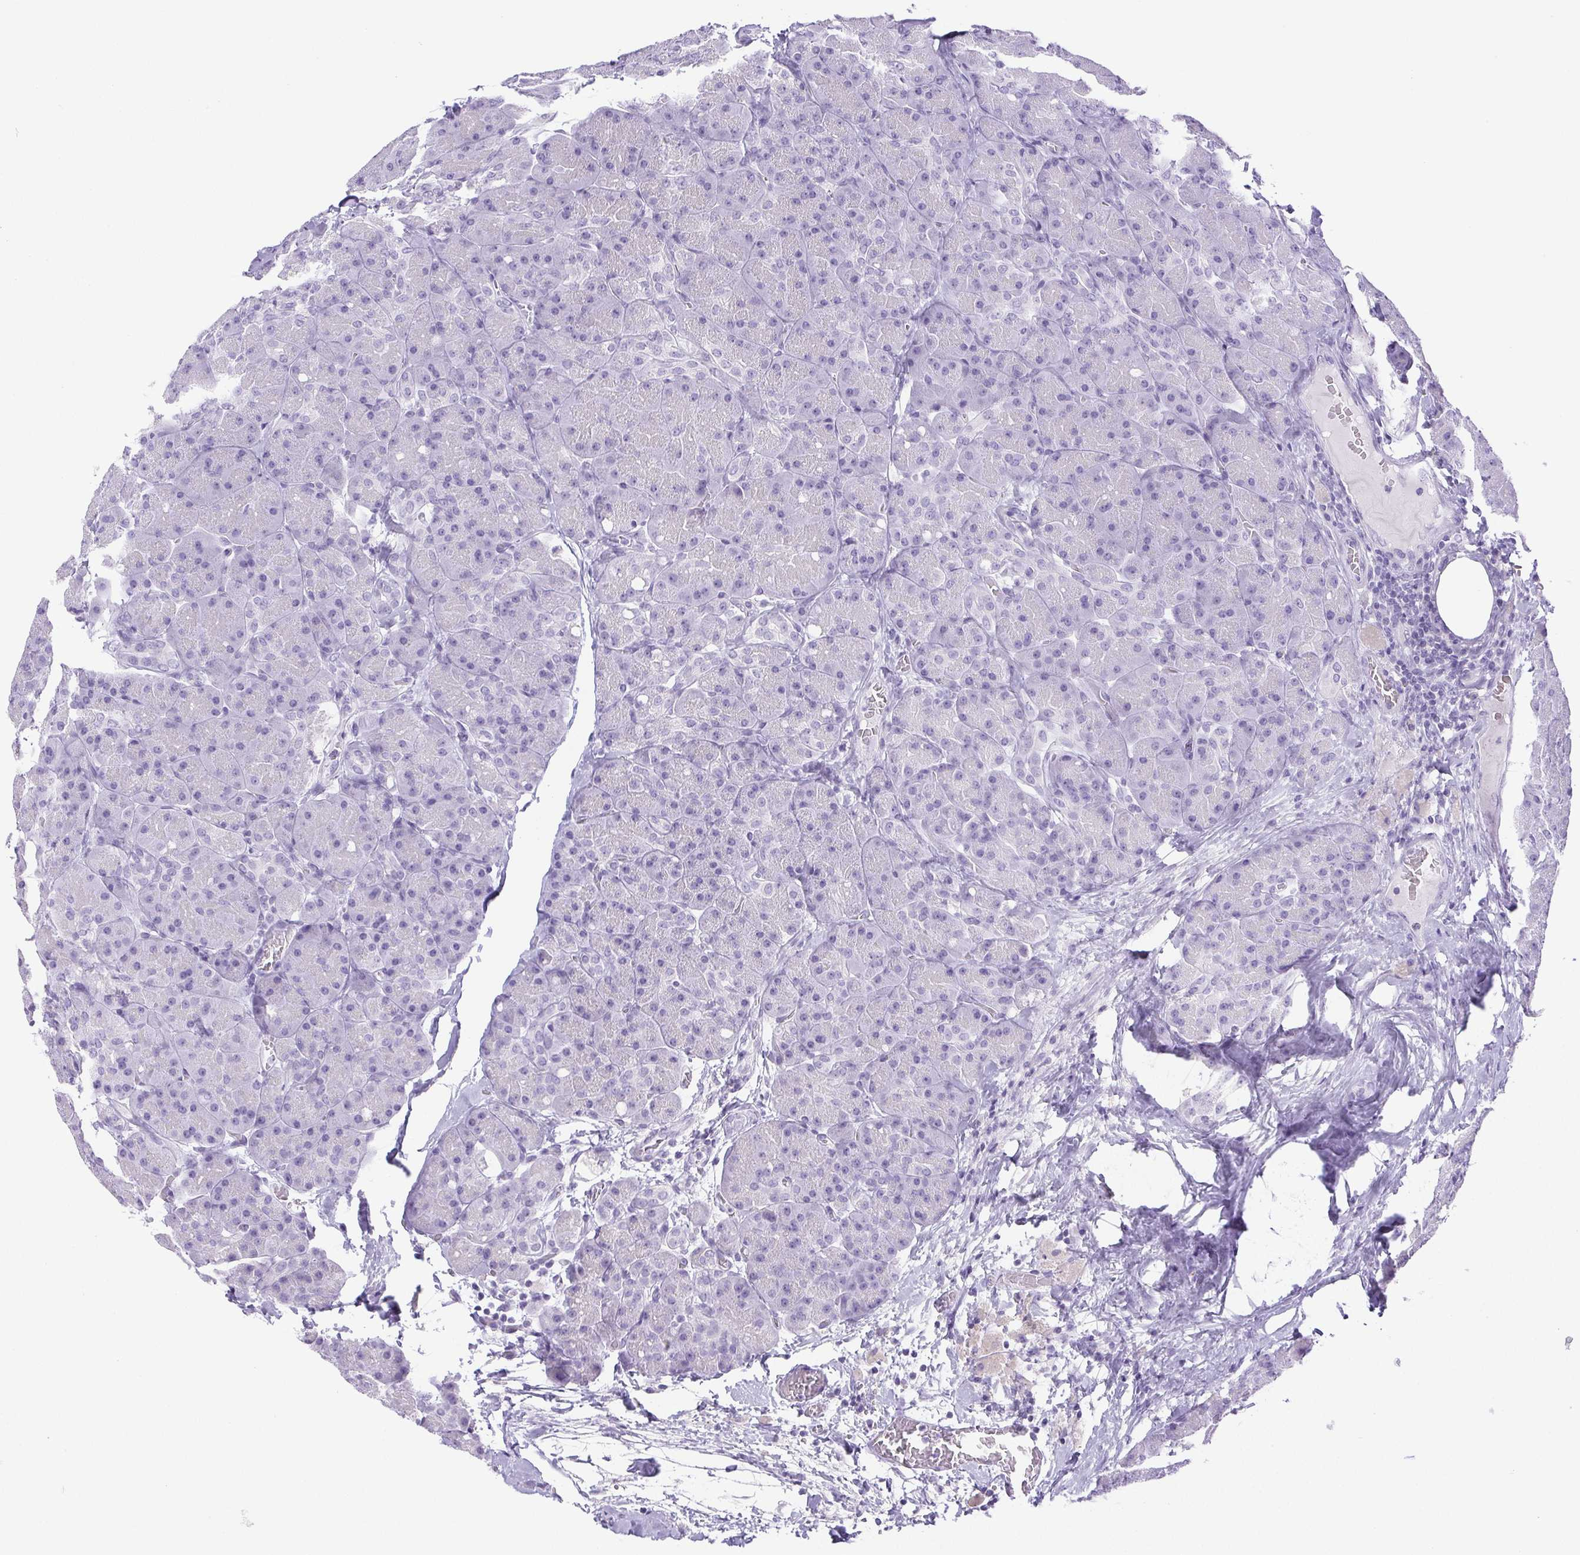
{"staining": {"intensity": "negative", "quantity": "none", "location": "none"}, "tissue": "pancreas", "cell_type": "Exocrine glandular cells", "image_type": "normal", "snomed": [{"axis": "morphology", "description": "Normal tissue, NOS"}, {"axis": "topography", "description": "Pancreas"}], "caption": "Immunohistochemistry (IHC) photomicrograph of unremarkable pancreas: pancreas stained with DAB (3,3'-diaminobenzidine) displays no significant protein staining in exocrine glandular cells.", "gene": "HLA", "patient": {"sex": "male", "age": 55}}